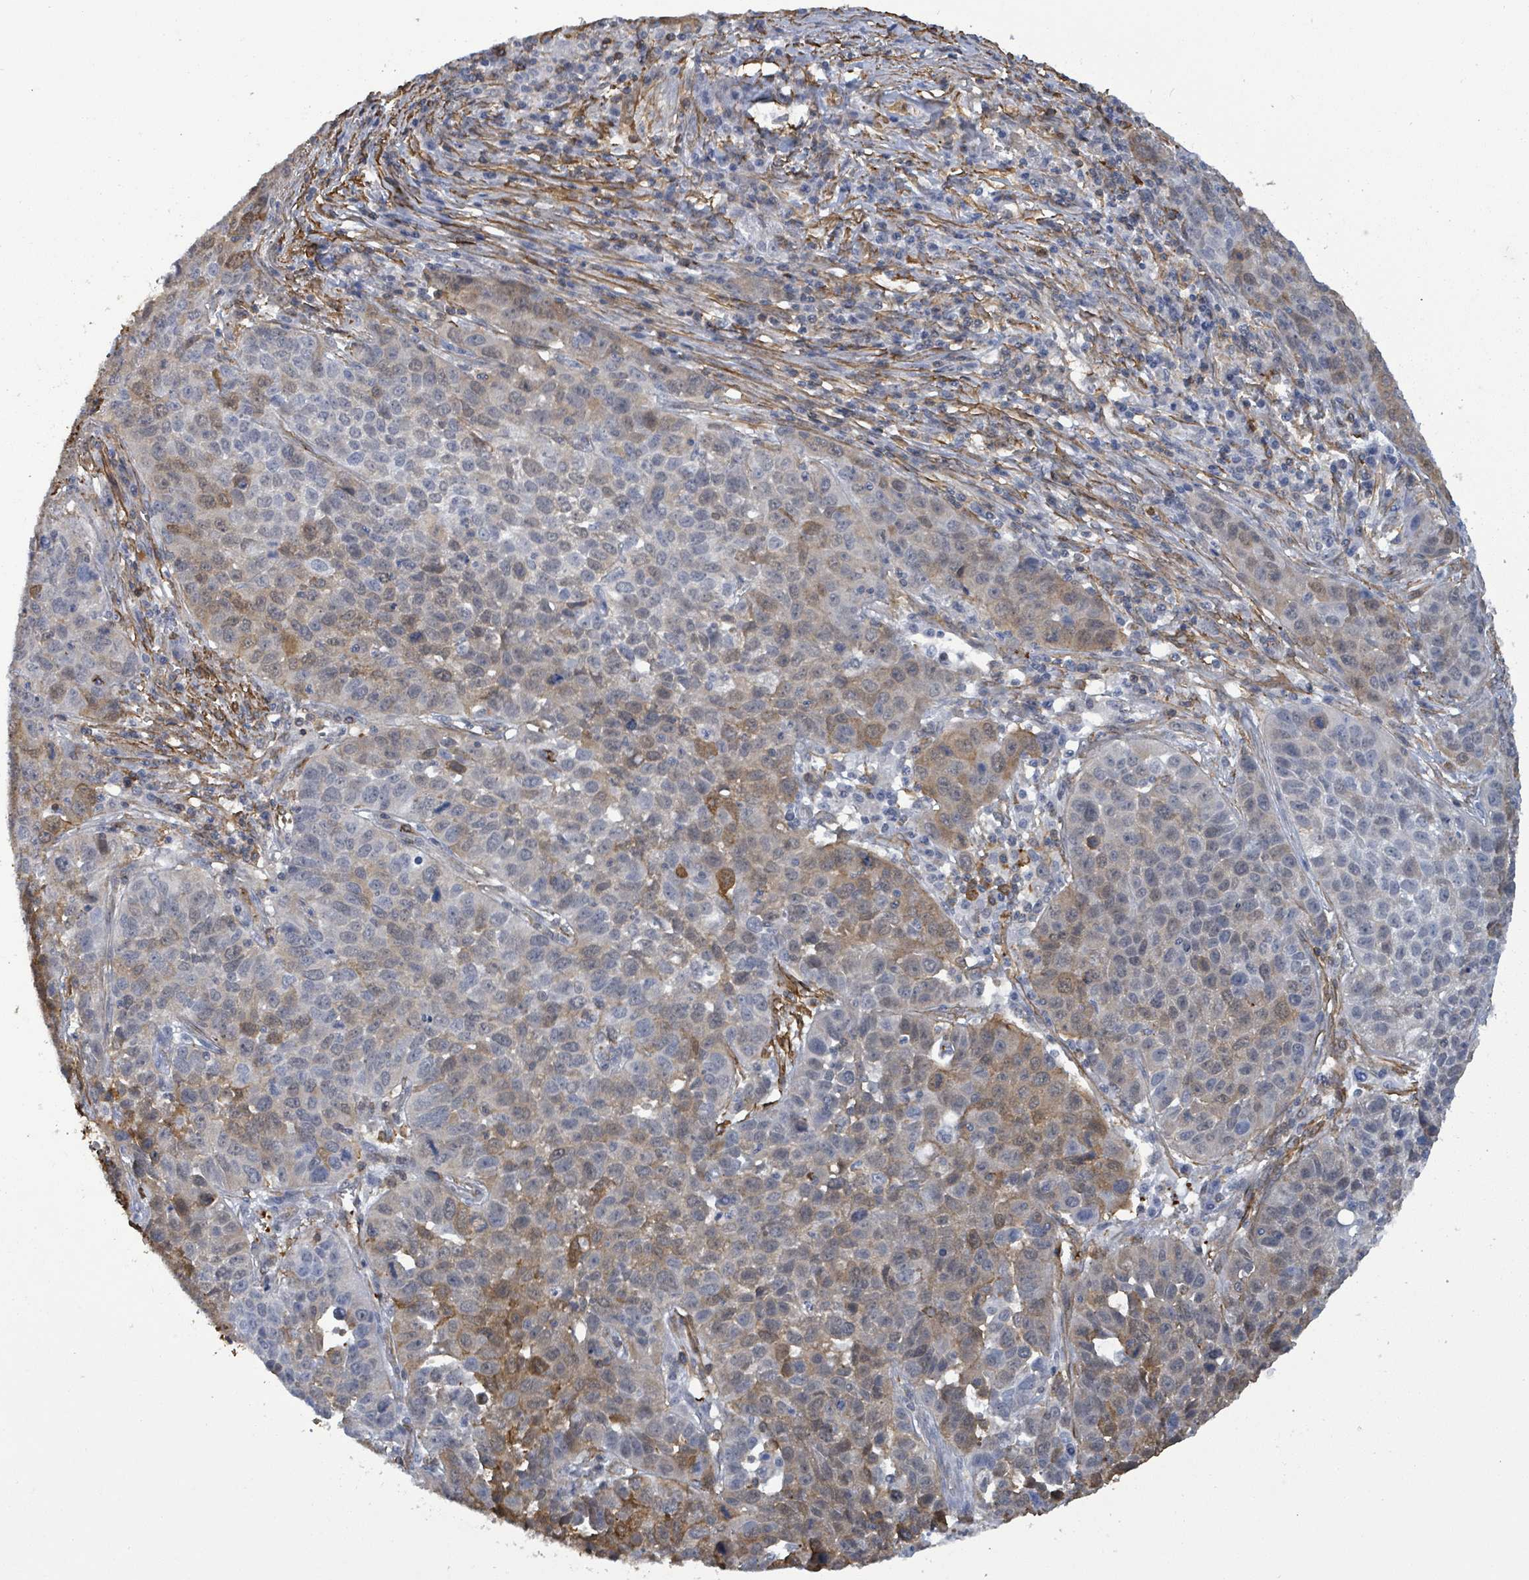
{"staining": {"intensity": "moderate", "quantity": "<25%", "location": "cytoplasmic/membranous"}, "tissue": "lung cancer", "cell_type": "Tumor cells", "image_type": "cancer", "snomed": [{"axis": "morphology", "description": "Squamous cell carcinoma, NOS"}, {"axis": "topography", "description": "Lung"}], "caption": "IHC (DAB (3,3'-diaminobenzidine)) staining of human squamous cell carcinoma (lung) demonstrates moderate cytoplasmic/membranous protein expression in approximately <25% of tumor cells.", "gene": "PRKRIP1", "patient": {"sex": "male", "age": 76}}